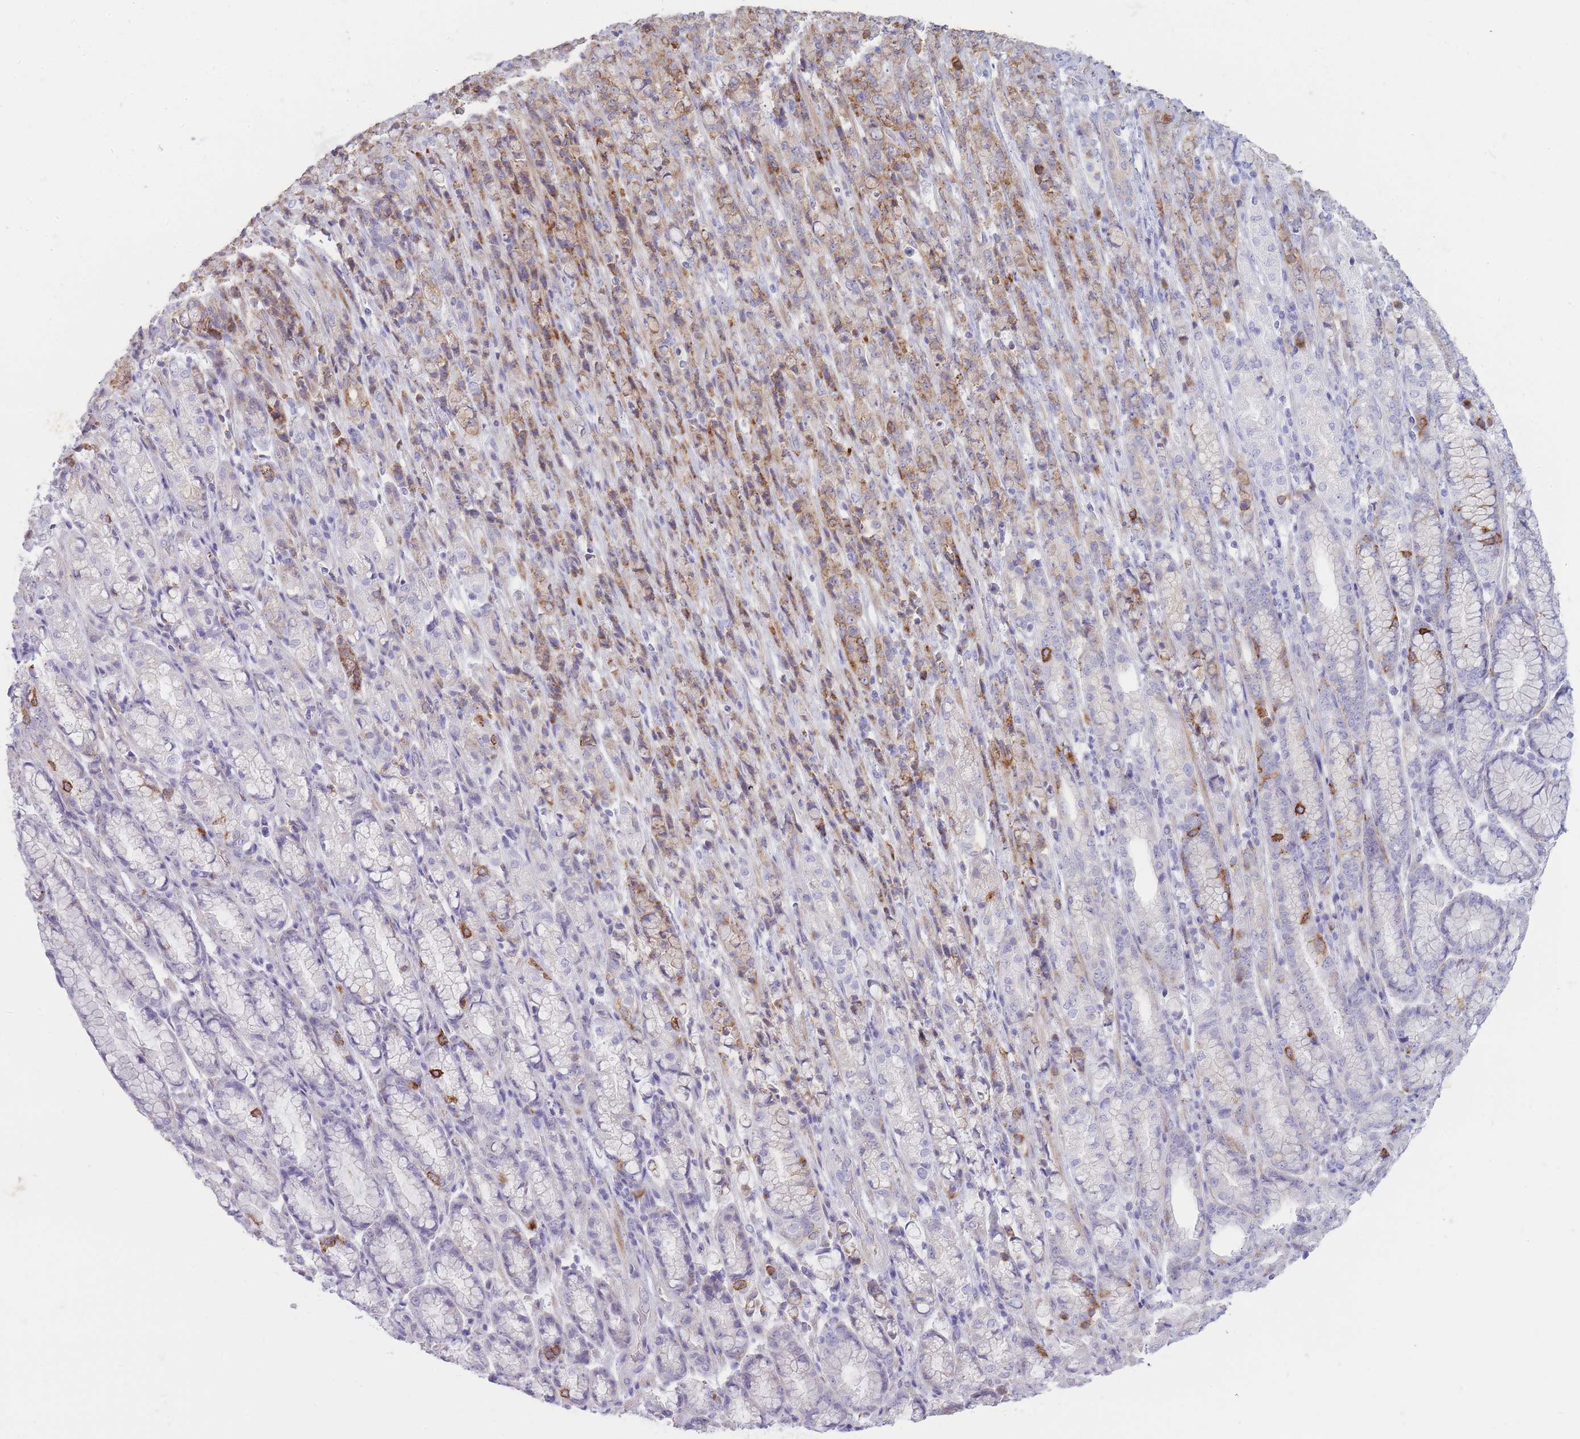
{"staining": {"intensity": "moderate", "quantity": ">75%", "location": "cytoplasmic/membranous"}, "tissue": "stomach cancer", "cell_type": "Tumor cells", "image_type": "cancer", "snomed": [{"axis": "morphology", "description": "Adenocarcinoma, NOS"}, {"axis": "topography", "description": "Stomach"}], "caption": "This is a micrograph of immunohistochemistry (IHC) staining of stomach adenocarcinoma, which shows moderate staining in the cytoplasmic/membranous of tumor cells.", "gene": "UTP14A", "patient": {"sex": "female", "age": 79}}